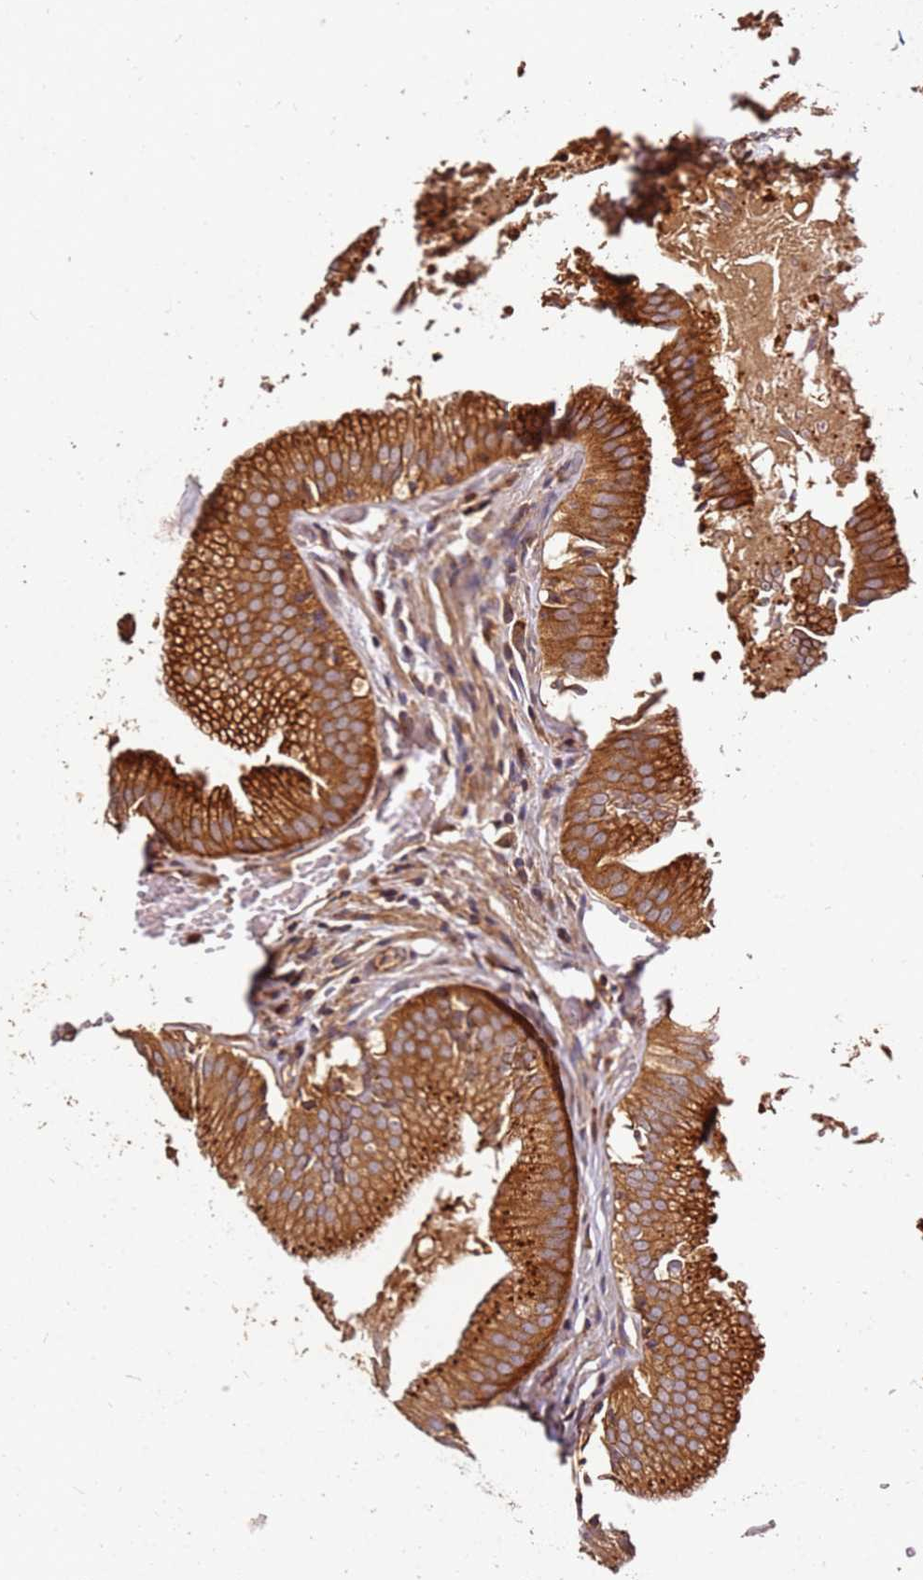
{"staining": {"intensity": "strong", "quantity": ">75%", "location": "cytoplasmic/membranous"}, "tissue": "gallbladder", "cell_type": "Glandular cells", "image_type": "normal", "snomed": [{"axis": "morphology", "description": "Normal tissue, NOS"}, {"axis": "topography", "description": "Gallbladder"}, {"axis": "topography", "description": "Peripheral nerve tissue"}], "caption": "Protein expression analysis of benign human gallbladder reveals strong cytoplasmic/membranous expression in approximately >75% of glandular cells.", "gene": "DVL3", "patient": {"sex": "male", "age": 17}}